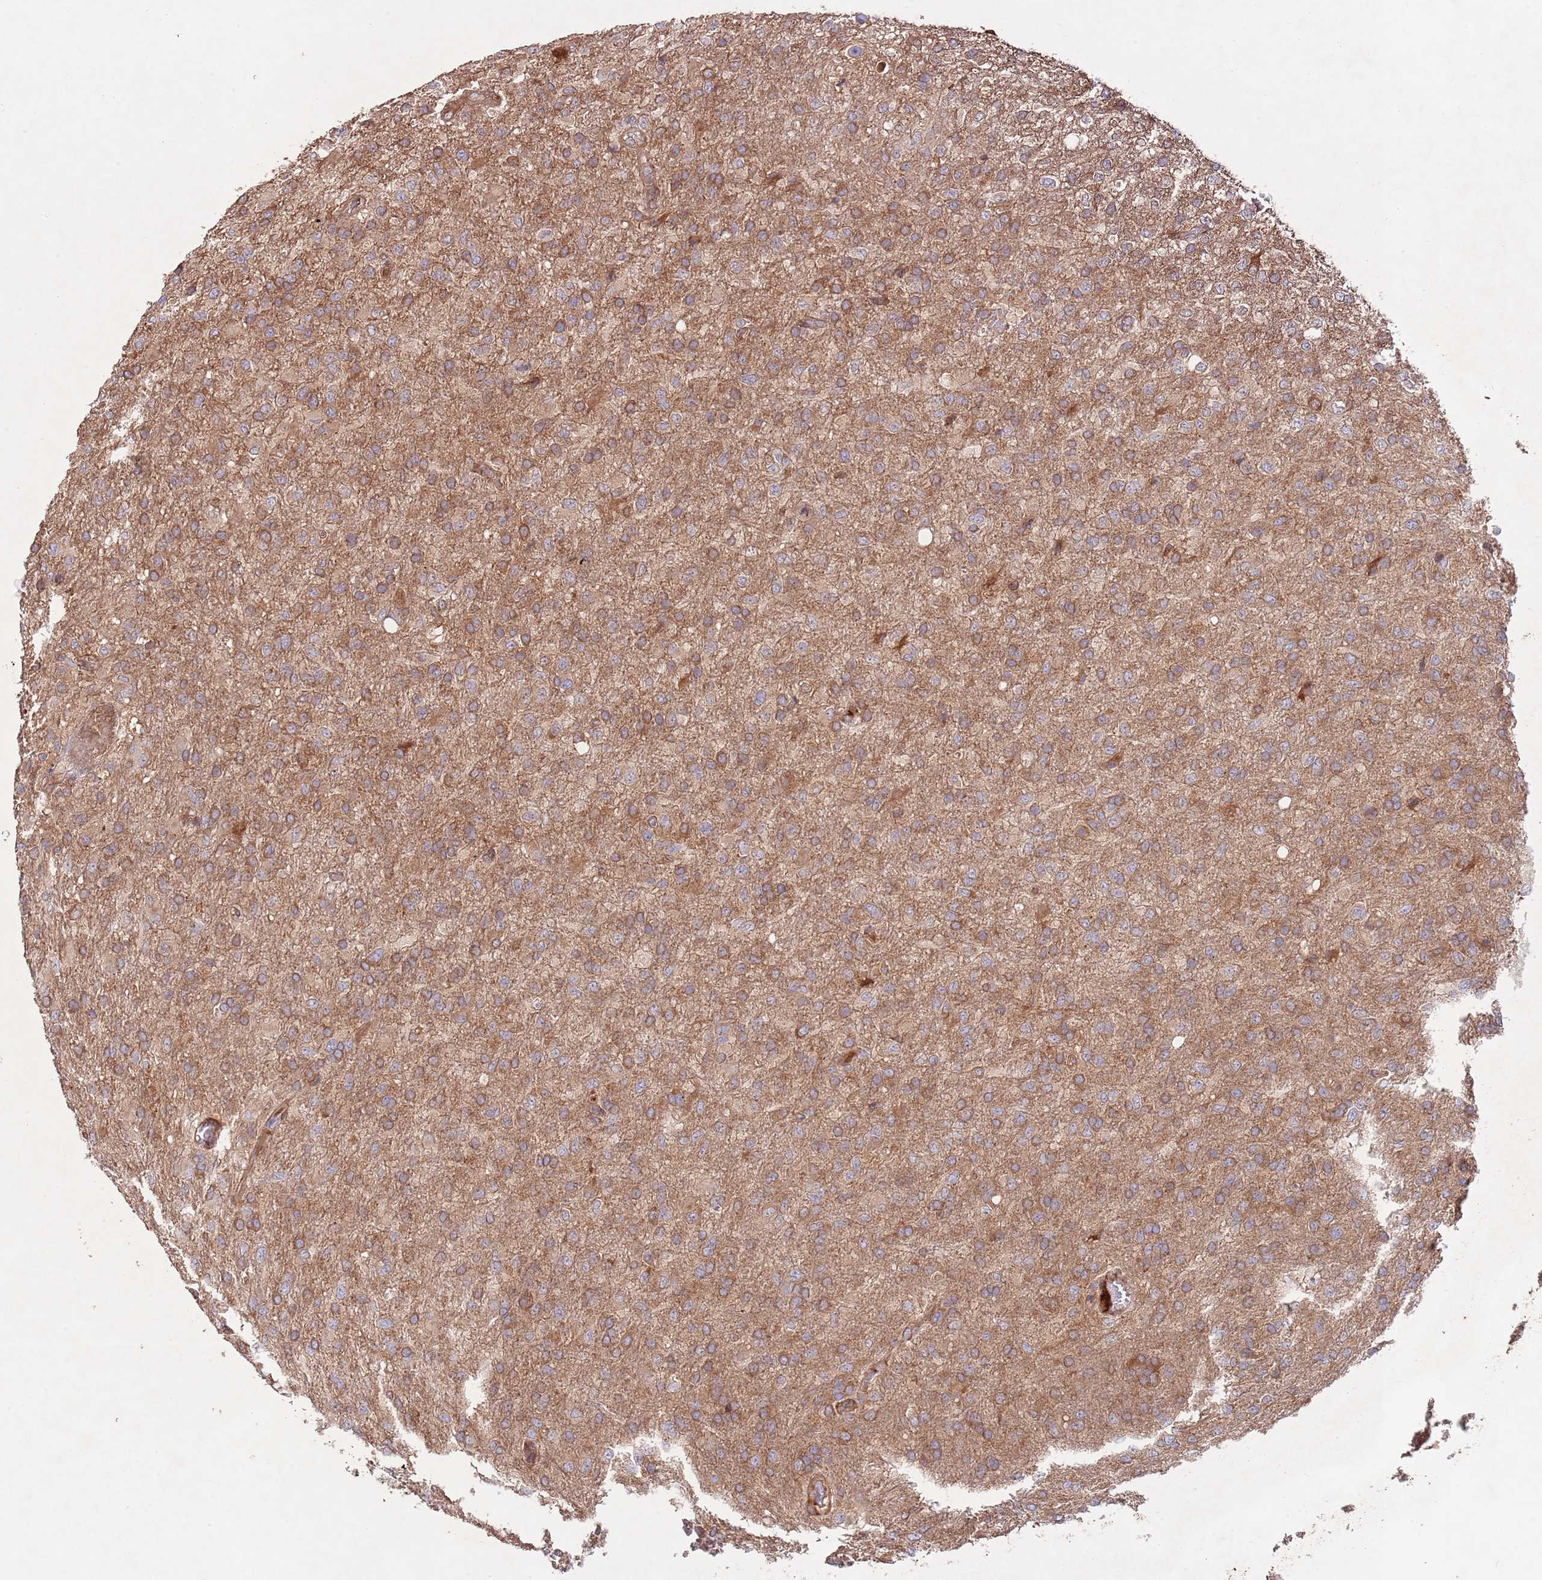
{"staining": {"intensity": "moderate", "quantity": ">75%", "location": "cytoplasmic/membranous"}, "tissue": "glioma", "cell_type": "Tumor cells", "image_type": "cancer", "snomed": [{"axis": "morphology", "description": "Glioma, malignant, High grade"}, {"axis": "topography", "description": "Brain"}], "caption": "Protein expression analysis of glioma exhibits moderate cytoplasmic/membranous positivity in approximately >75% of tumor cells.", "gene": "RNF19B", "patient": {"sex": "female", "age": 74}}